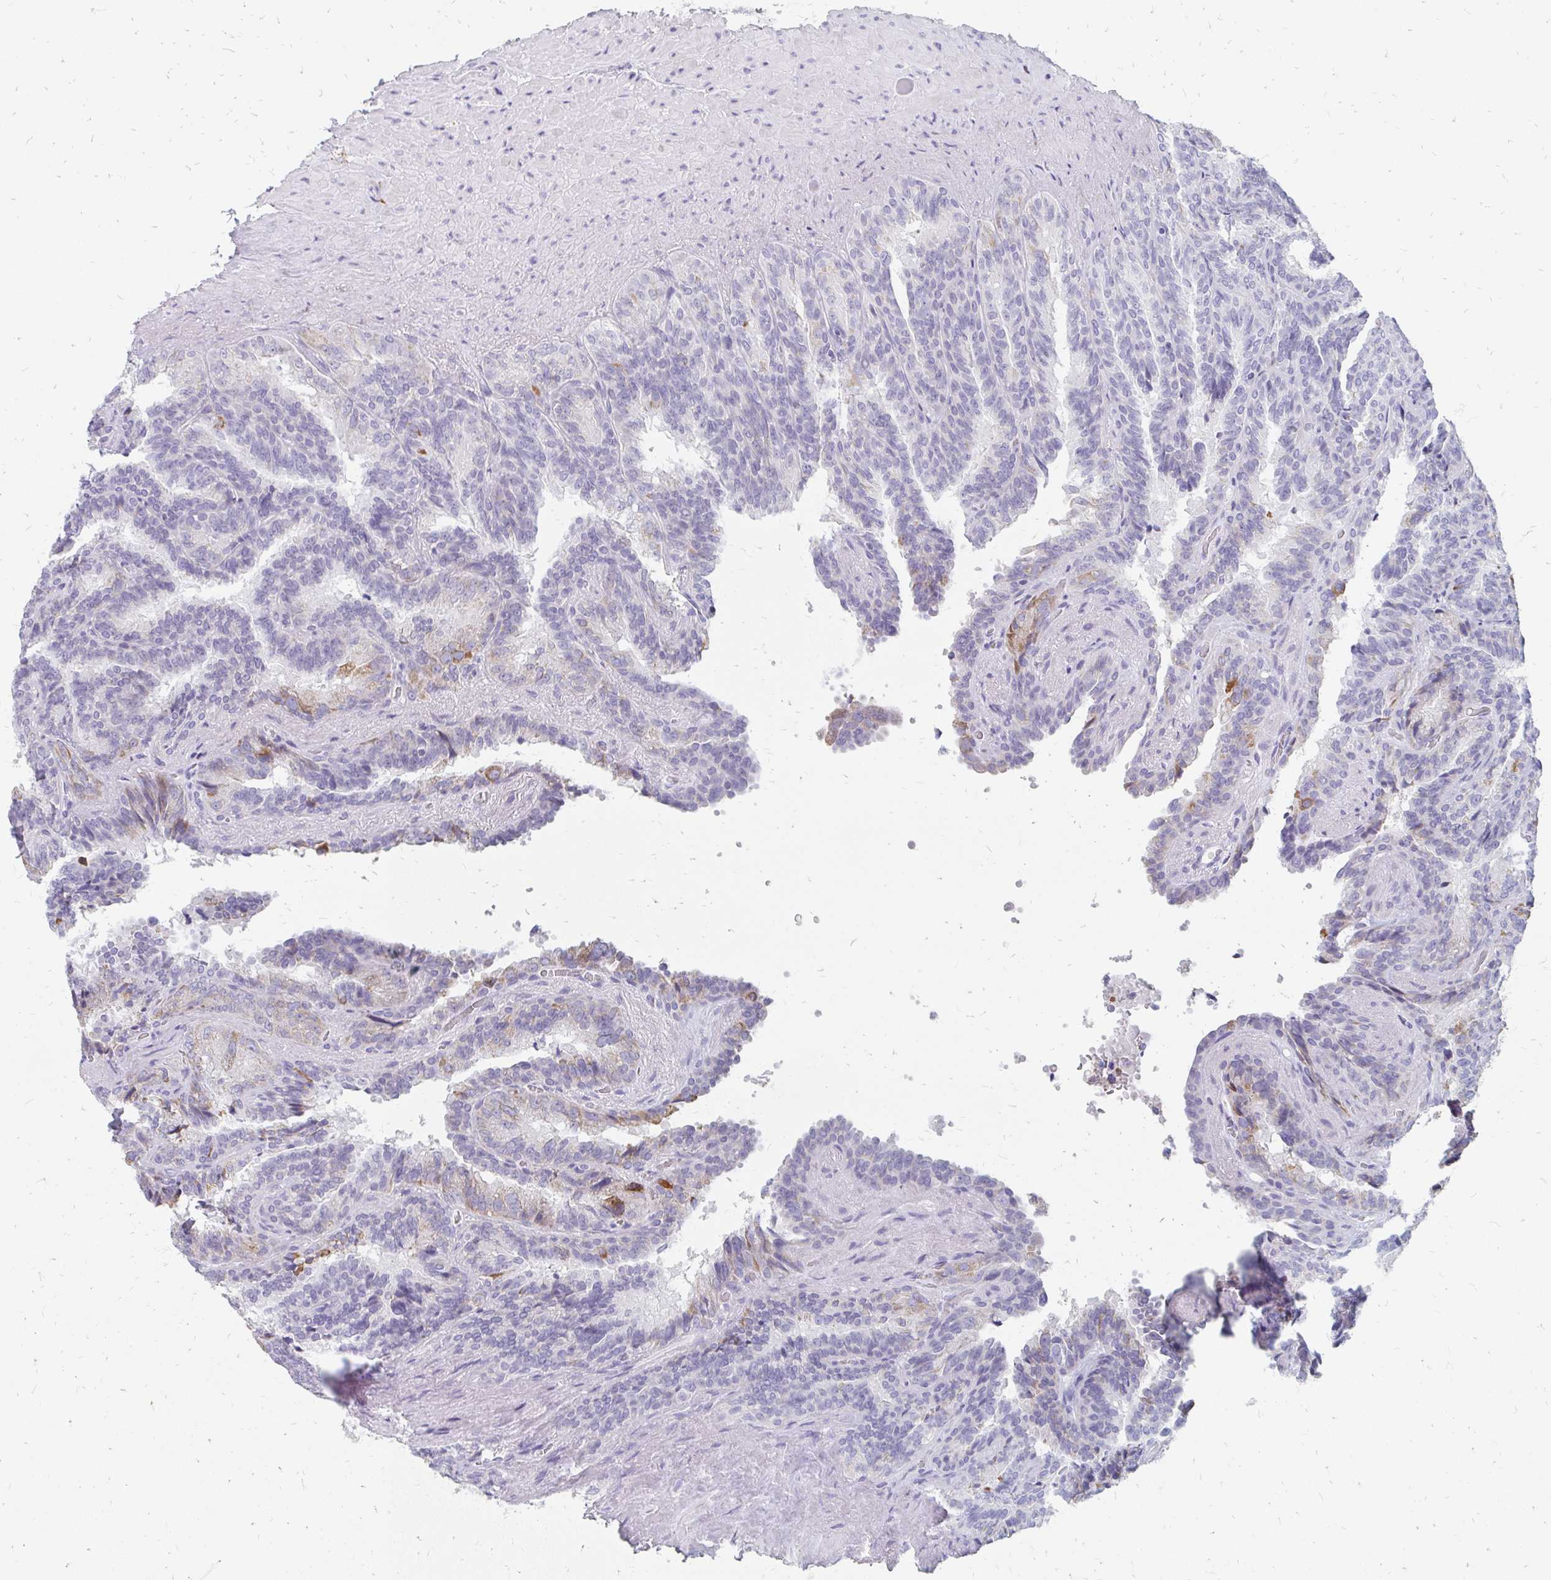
{"staining": {"intensity": "moderate", "quantity": "<25%", "location": "cytoplasmic/membranous"}, "tissue": "seminal vesicle", "cell_type": "Glandular cells", "image_type": "normal", "snomed": [{"axis": "morphology", "description": "Normal tissue, NOS"}, {"axis": "topography", "description": "Seminal veicle"}], "caption": "Brown immunohistochemical staining in unremarkable seminal vesicle demonstrates moderate cytoplasmic/membranous staining in about <25% of glandular cells. (DAB IHC with brightfield microscopy, high magnification).", "gene": "OR10V1", "patient": {"sex": "male", "age": 60}}